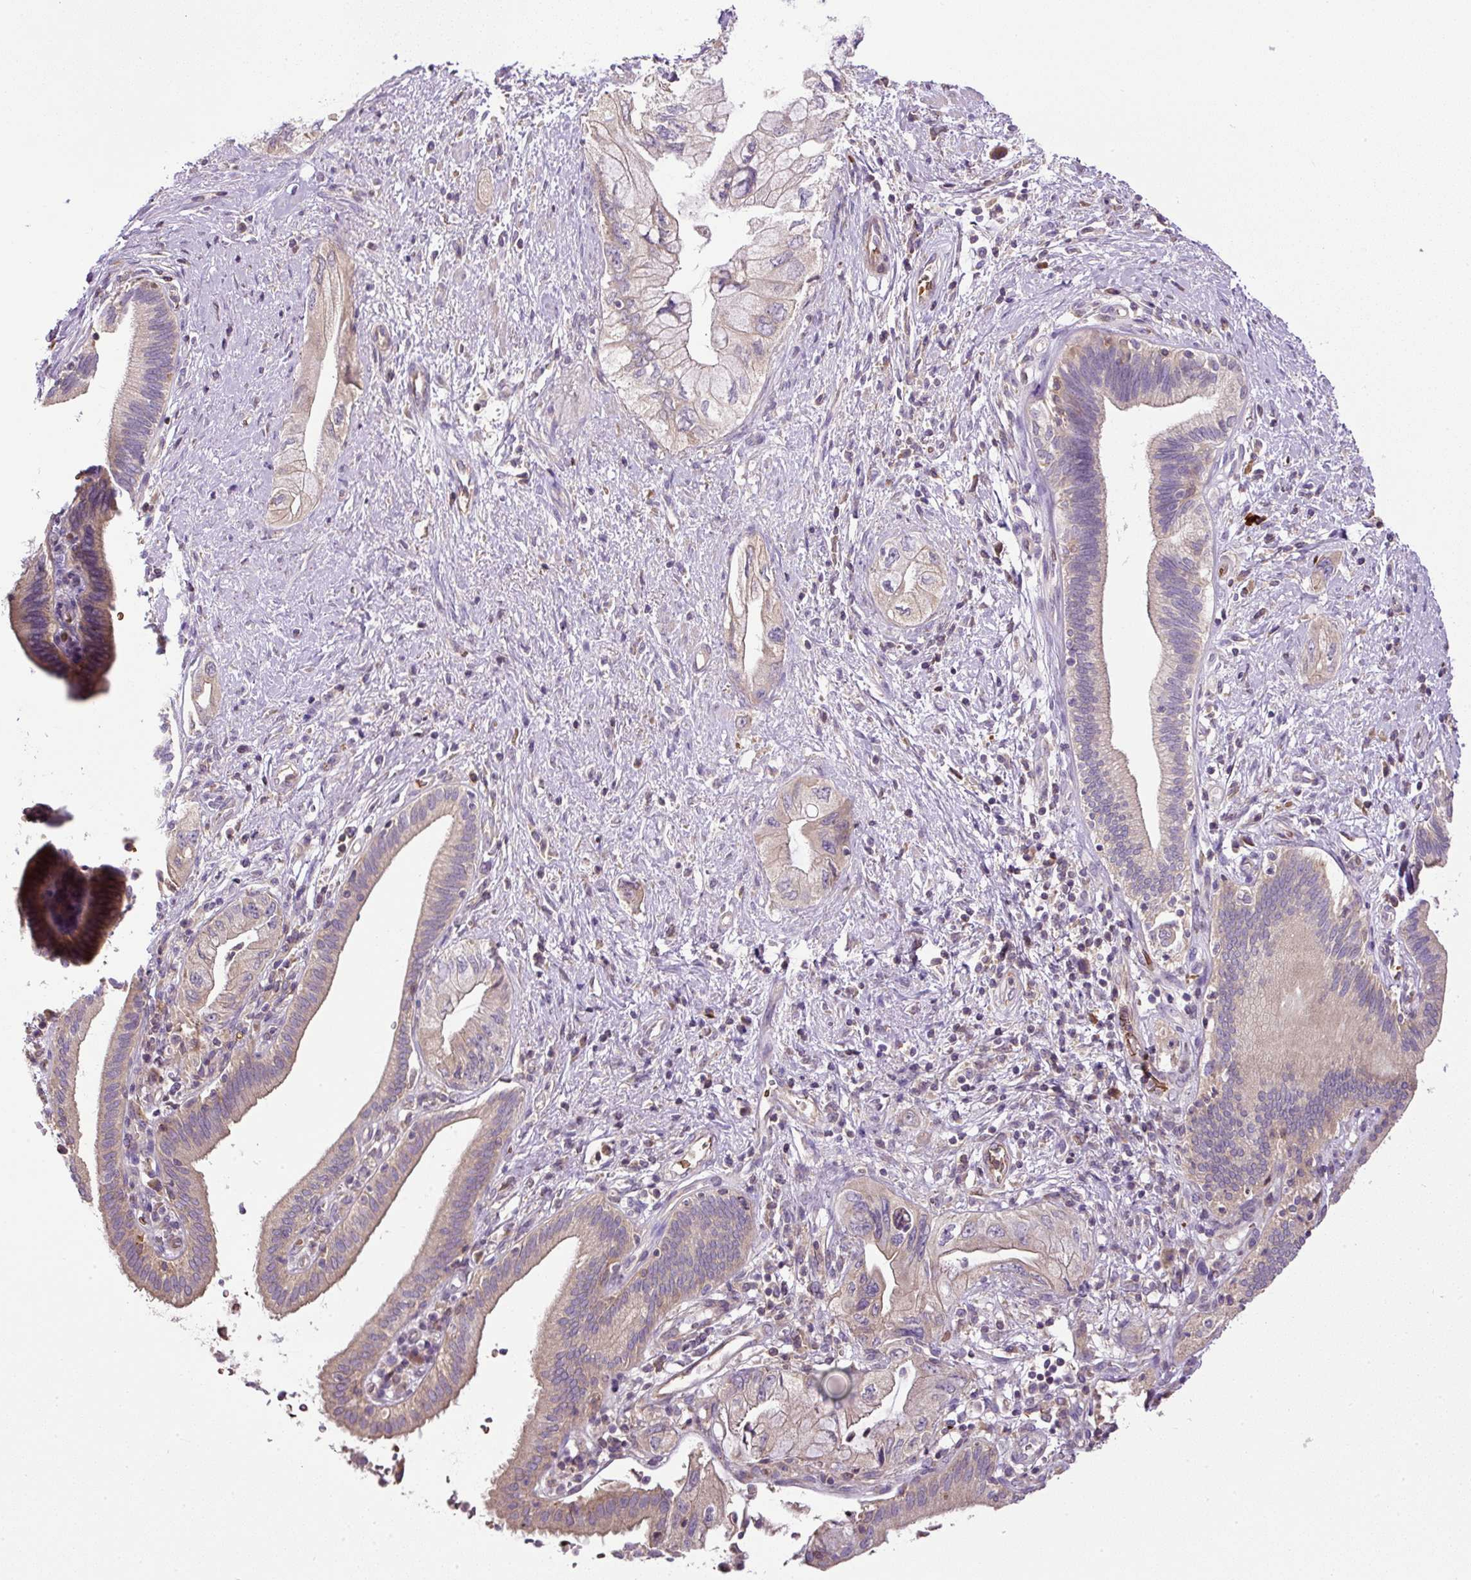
{"staining": {"intensity": "weak", "quantity": "<25%", "location": "cytoplasmic/membranous"}, "tissue": "pancreatic cancer", "cell_type": "Tumor cells", "image_type": "cancer", "snomed": [{"axis": "morphology", "description": "Adenocarcinoma, NOS"}, {"axis": "topography", "description": "Pancreas"}], "caption": "Pancreatic cancer was stained to show a protein in brown. There is no significant expression in tumor cells. Brightfield microscopy of immunohistochemistry stained with DAB (brown) and hematoxylin (blue), captured at high magnification.", "gene": "CXCL13", "patient": {"sex": "female", "age": 73}}